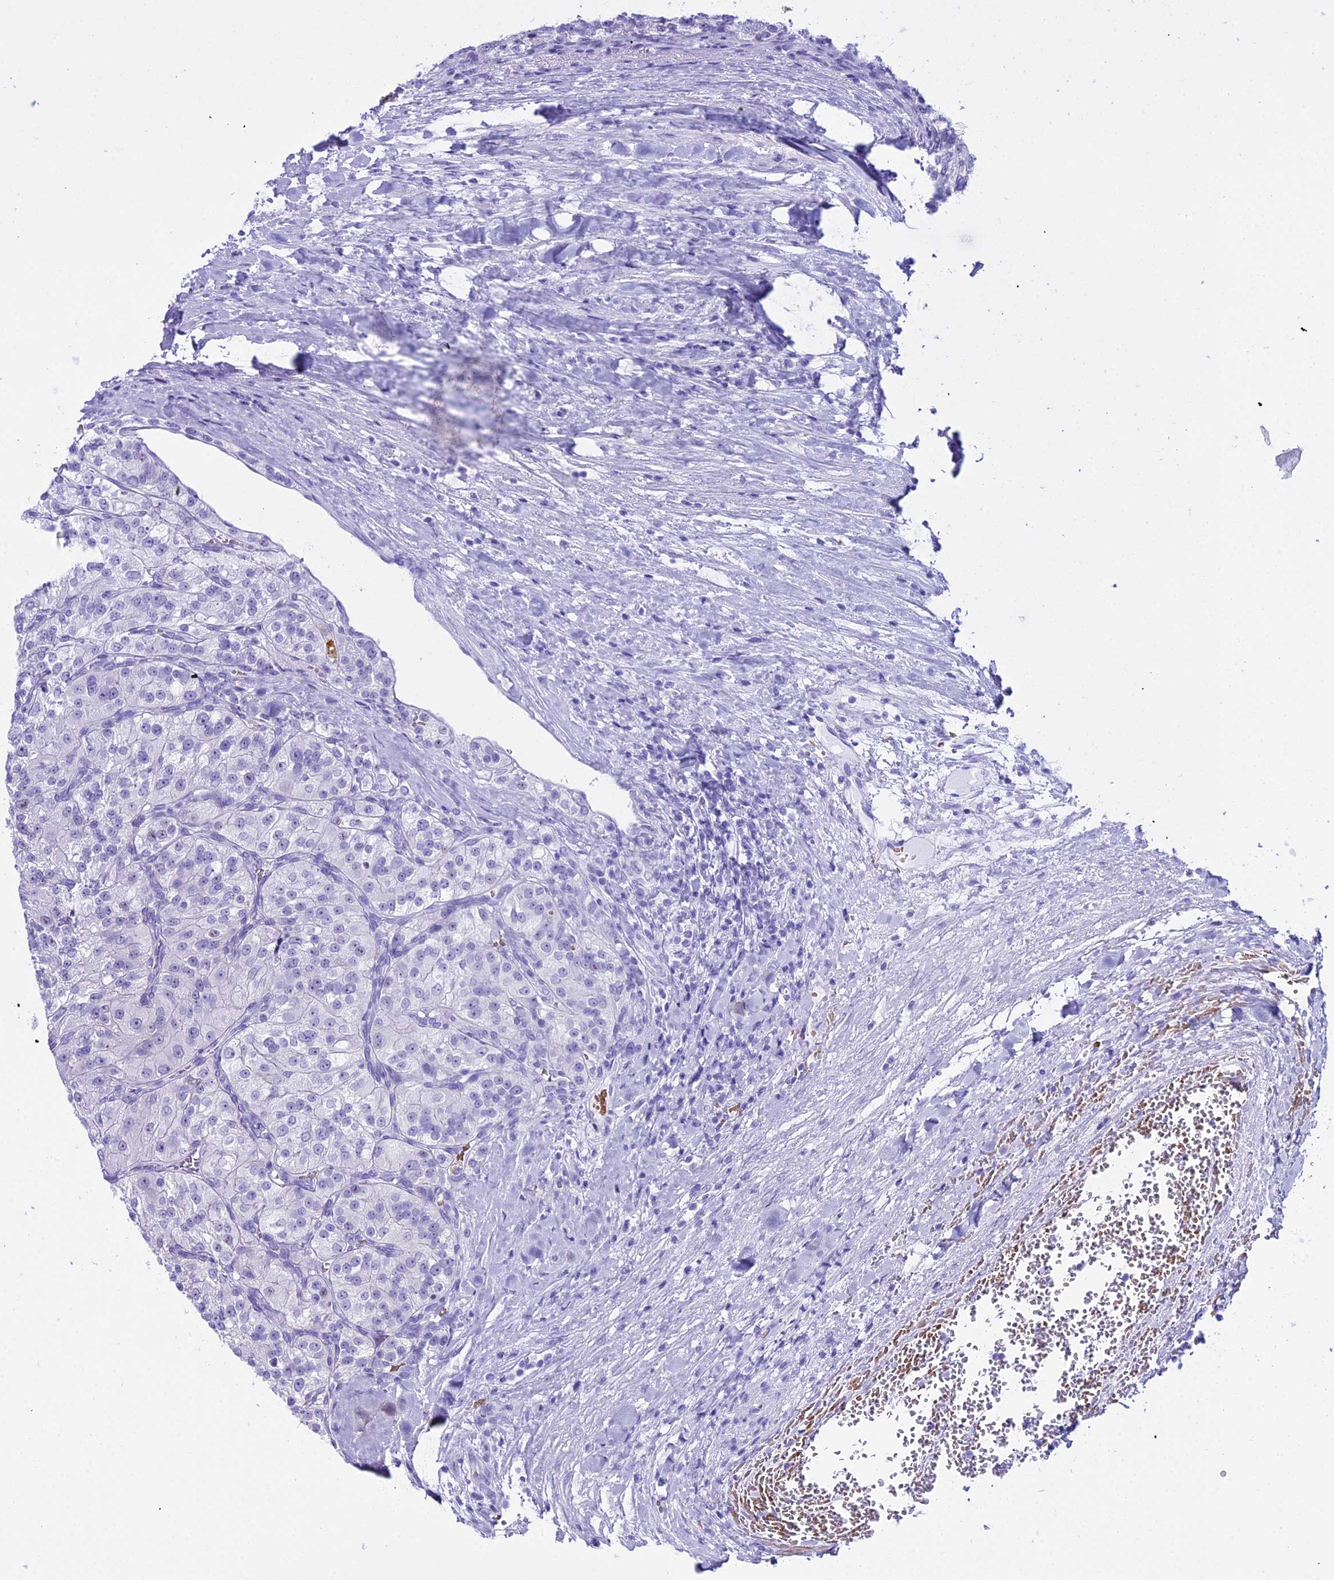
{"staining": {"intensity": "negative", "quantity": "none", "location": "none"}, "tissue": "renal cancer", "cell_type": "Tumor cells", "image_type": "cancer", "snomed": [{"axis": "morphology", "description": "Adenocarcinoma, NOS"}, {"axis": "topography", "description": "Kidney"}], "caption": "This histopathology image is of renal adenocarcinoma stained with IHC to label a protein in brown with the nuclei are counter-stained blue. There is no positivity in tumor cells.", "gene": "RNPS1", "patient": {"sex": "female", "age": 63}}